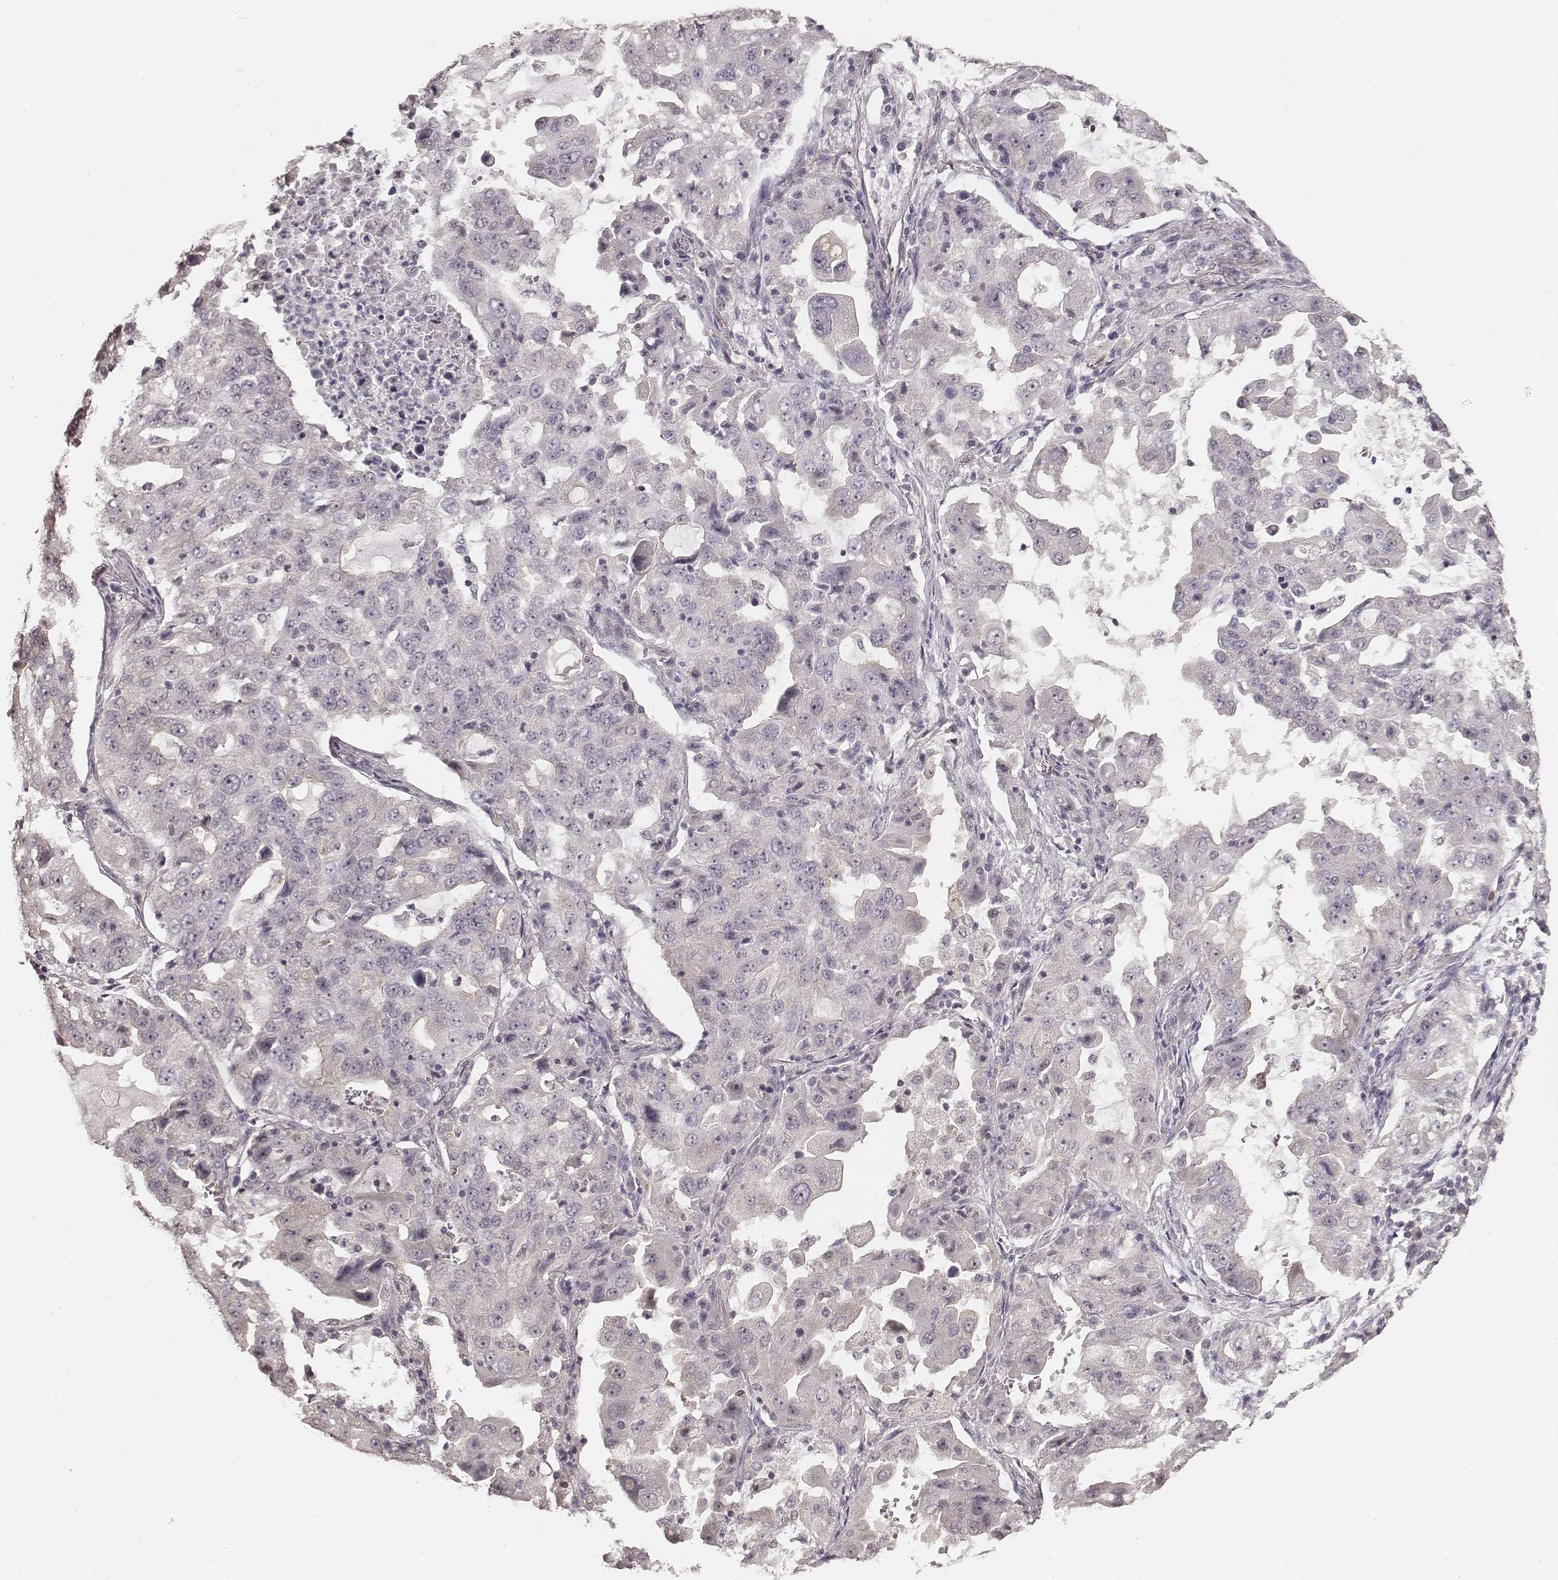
{"staining": {"intensity": "negative", "quantity": "none", "location": "none"}, "tissue": "lung cancer", "cell_type": "Tumor cells", "image_type": "cancer", "snomed": [{"axis": "morphology", "description": "Adenocarcinoma, NOS"}, {"axis": "topography", "description": "Lung"}], "caption": "Photomicrograph shows no significant protein expression in tumor cells of lung cancer (adenocarcinoma).", "gene": "LY6K", "patient": {"sex": "female", "age": 61}}